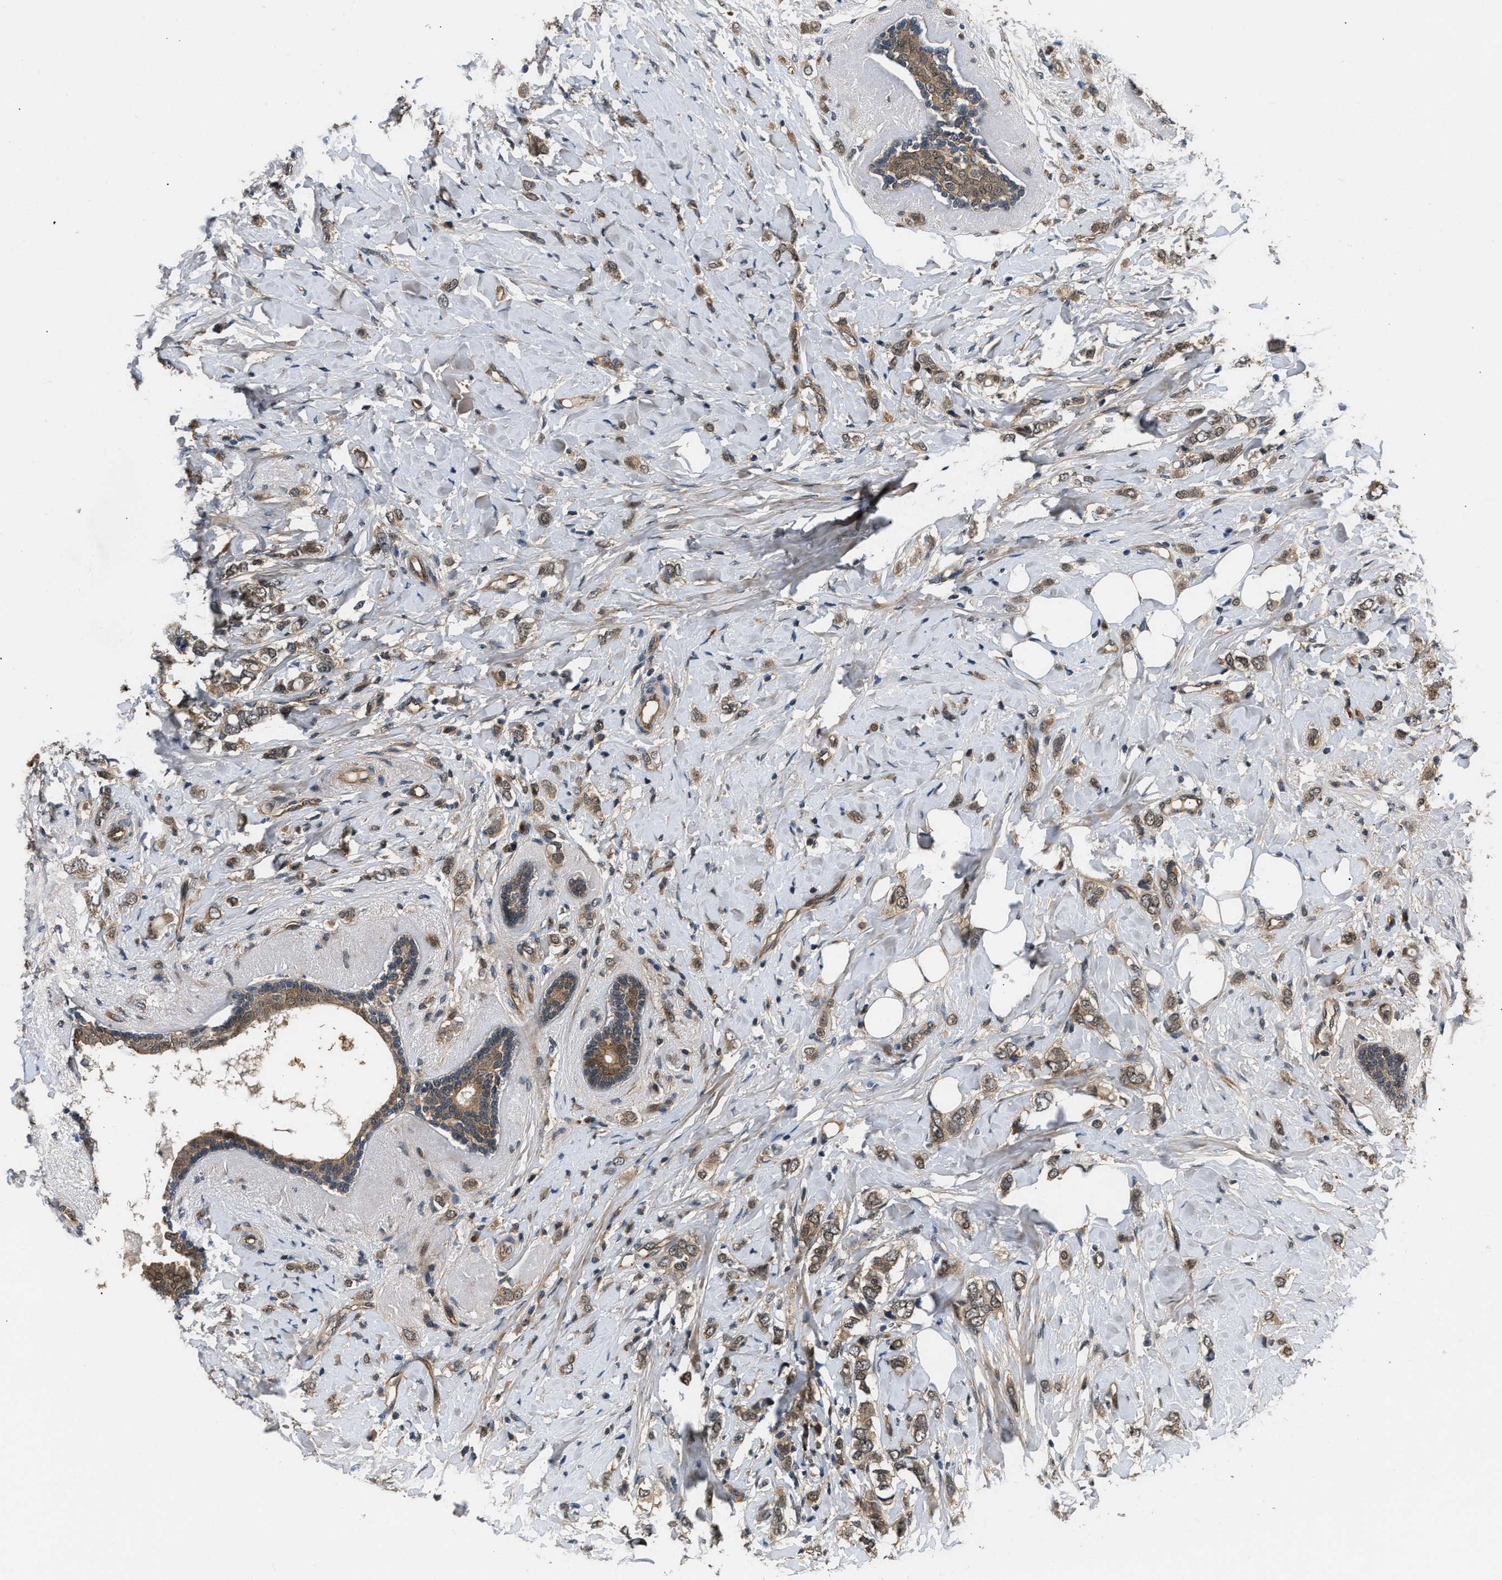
{"staining": {"intensity": "weak", "quantity": ">75%", "location": "cytoplasmic/membranous"}, "tissue": "breast cancer", "cell_type": "Tumor cells", "image_type": "cancer", "snomed": [{"axis": "morphology", "description": "Normal tissue, NOS"}, {"axis": "morphology", "description": "Lobular carcinoma"}, {"axis": "topography", "description": "Breast"}], "caption": "Brown immunohistochemical staining in human breast cancer exhibits weak cytoplasmic/membranous staining in about >75% of tumor cells.", "gene": "COPS2", "patient": {"sex": "female", "age": 47}}